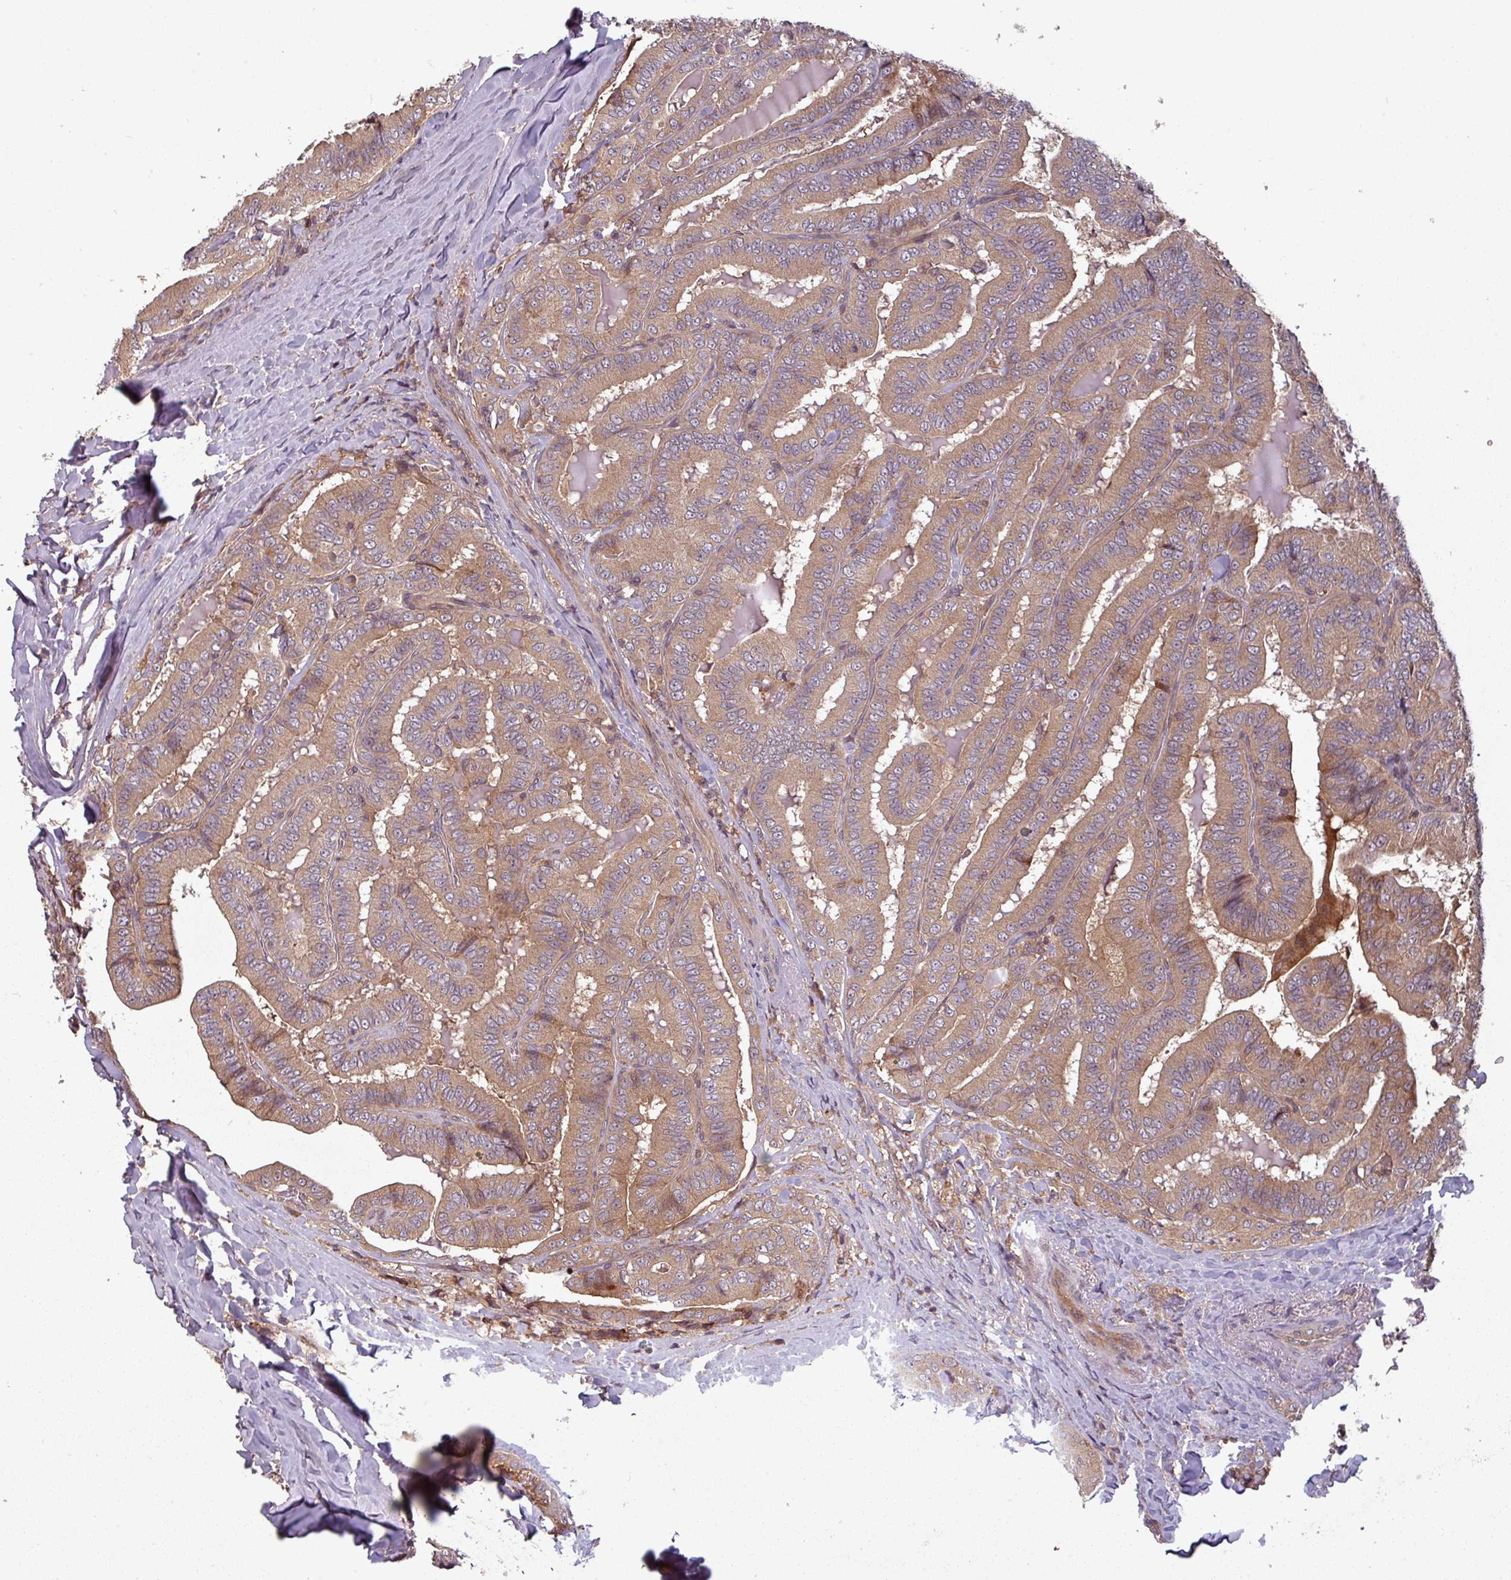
{"staining": {"intensity": "moderate", "quantity": ">75%", "location": "cytoplasmic/membranous"}, "tissue": "thyroid cancer", "cell_type": "Tumor cells", "image_type": "cancer", "snomed": [{"axis": "morphology", "description": "Papillary adenocarcinoma, NOS"}, {"axis": "topography", "description": "Thyroid gland"}], "caption": "A medium amount of moderate cytoplasmic/membranous positivity is seen in about >75% of tumor cells in thyroid cancer tissue.", "gene": "GSKIP", "patient": {"sex": "male", "age": 61}}